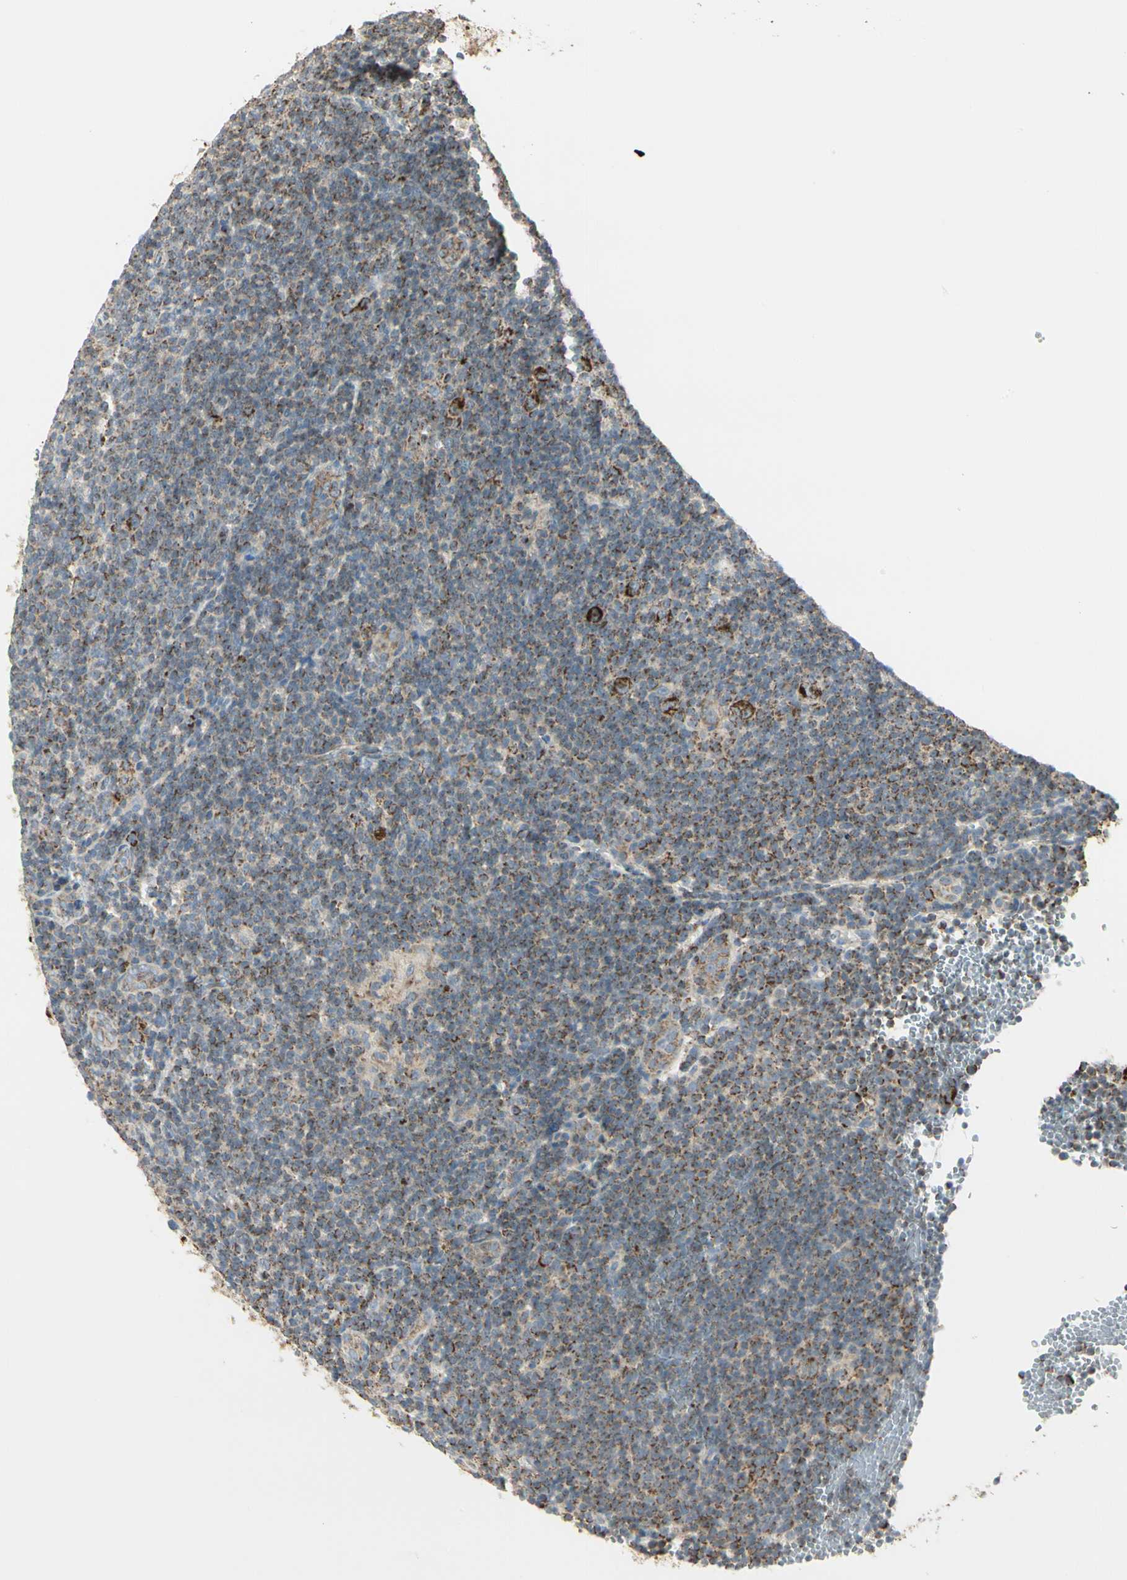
{"staining": {"intensity": "moderate", "quantity": ">75%", "location": "cytoplasmic/membranous"}, "tissue": "lymphoma", "cell_type": "Tumor cells", "image_type": "cancer", "snomed": [{"axis": "morphology", "description": "Hodgkin's disease, NOS"}, {"axis": "topography", "description": "Lymph node"}], "caption": "Brown immunohistochemical staining in Hodgkin's disease reveals moderate cytoplasmic/membranous positivity in about >75% of tumor cells.", "gene": "ANKS6", "patient": {"sex": "female", "age": 57}}